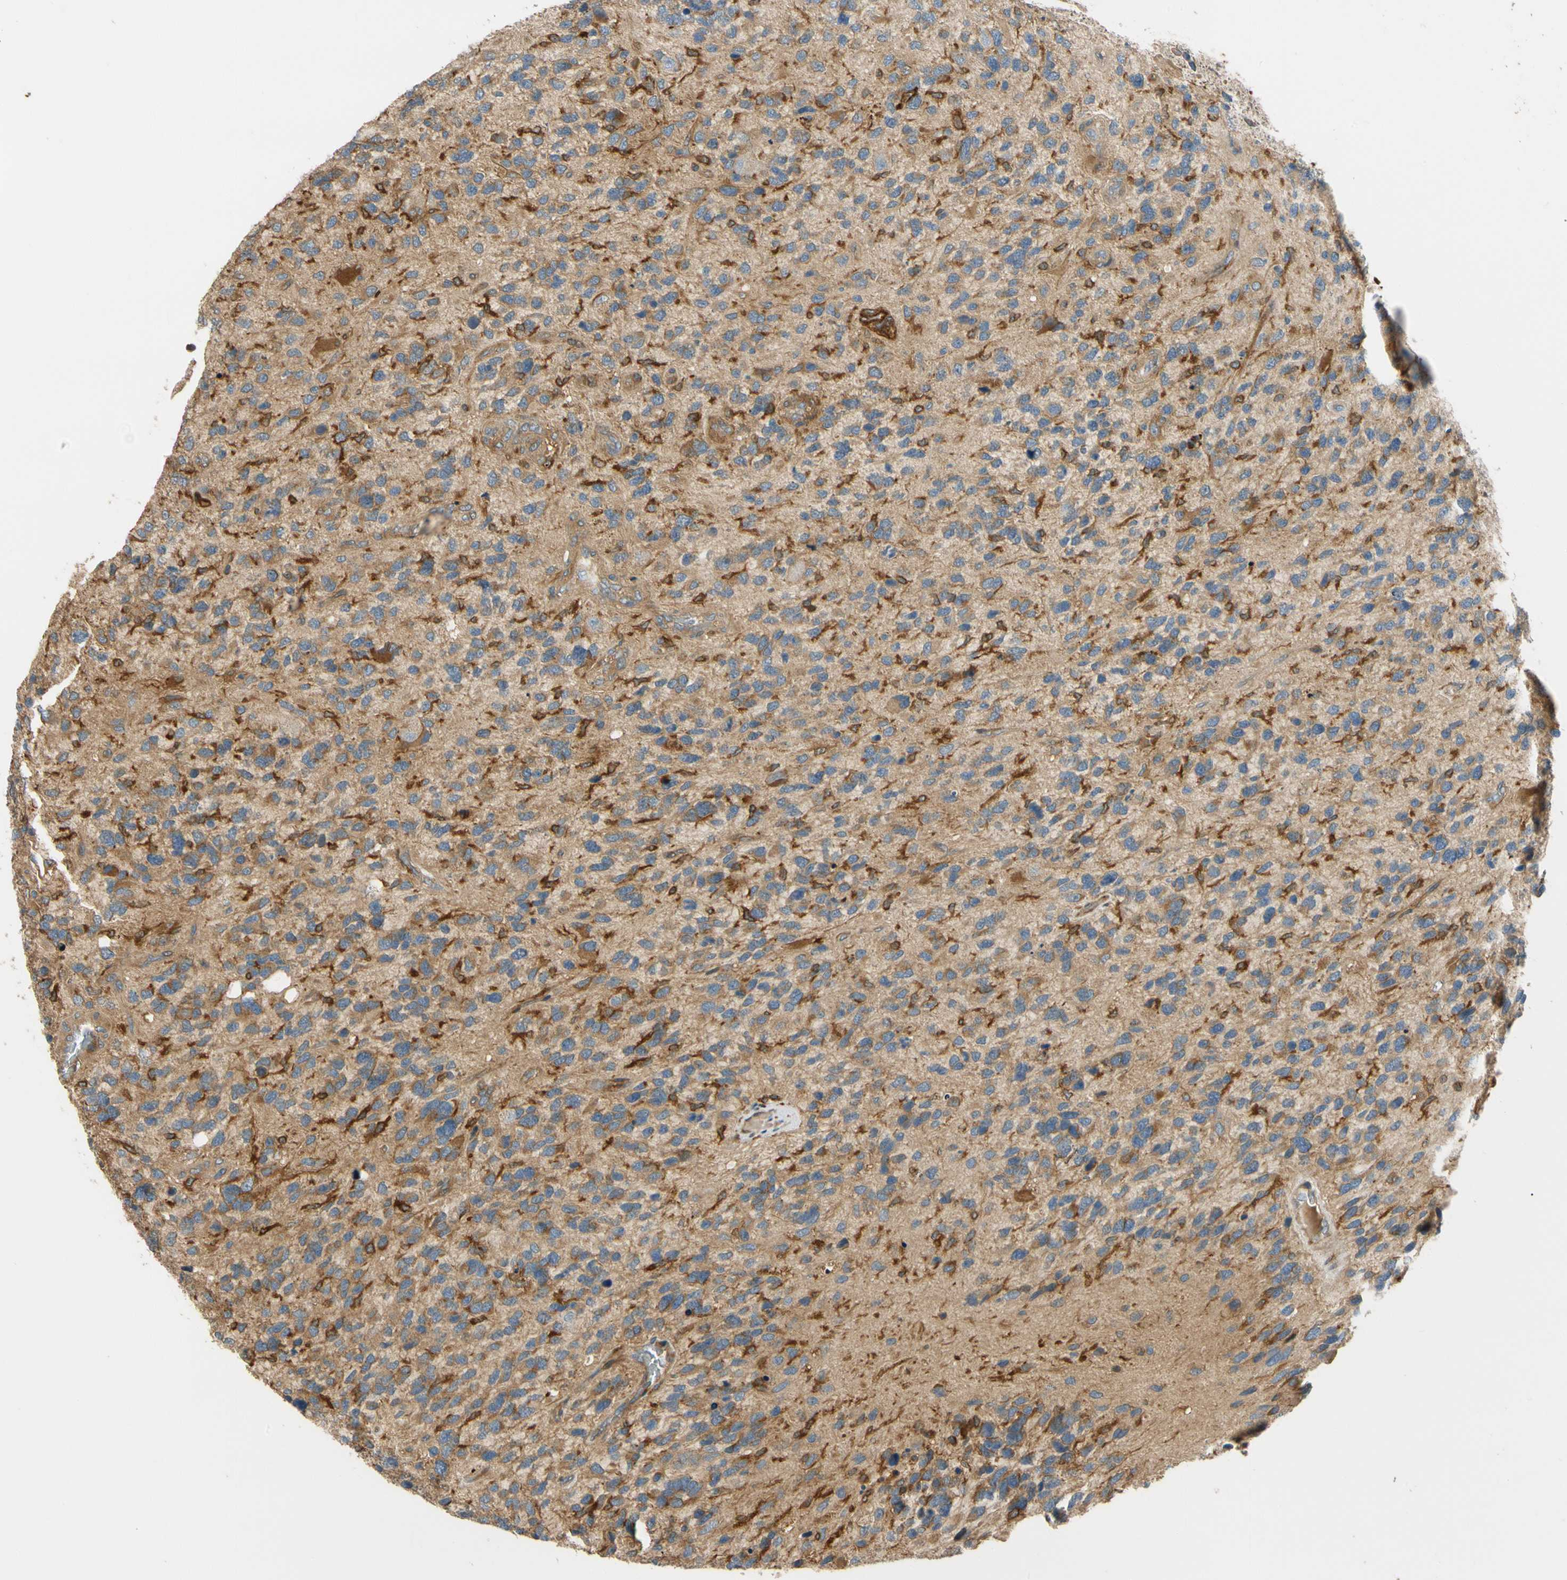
{"staining": {"intensity": "moderate", "quantity": ">75%", "location": "cytoplasmic/membranous"}, "tissue": "glioma", "cell_type": "Tumor cells", "image_type": "cancer", "snomed": [{"axis": "morphology", "description": "Glioma, malignant, High grade"}, {"axis": "topography", "description": "Brain"}], "caption": "DAB immunohistochemical staining of glioma shows moderate cytoplasmic/membranous protein positivity in about >75% of tumor cells. Using DAB (brown) and hematoxylin (blue) stains, captured at high magnification using brightfield microscopy.", "gene": "PARP14", "patient": {"sex": "female", "age": 58}}